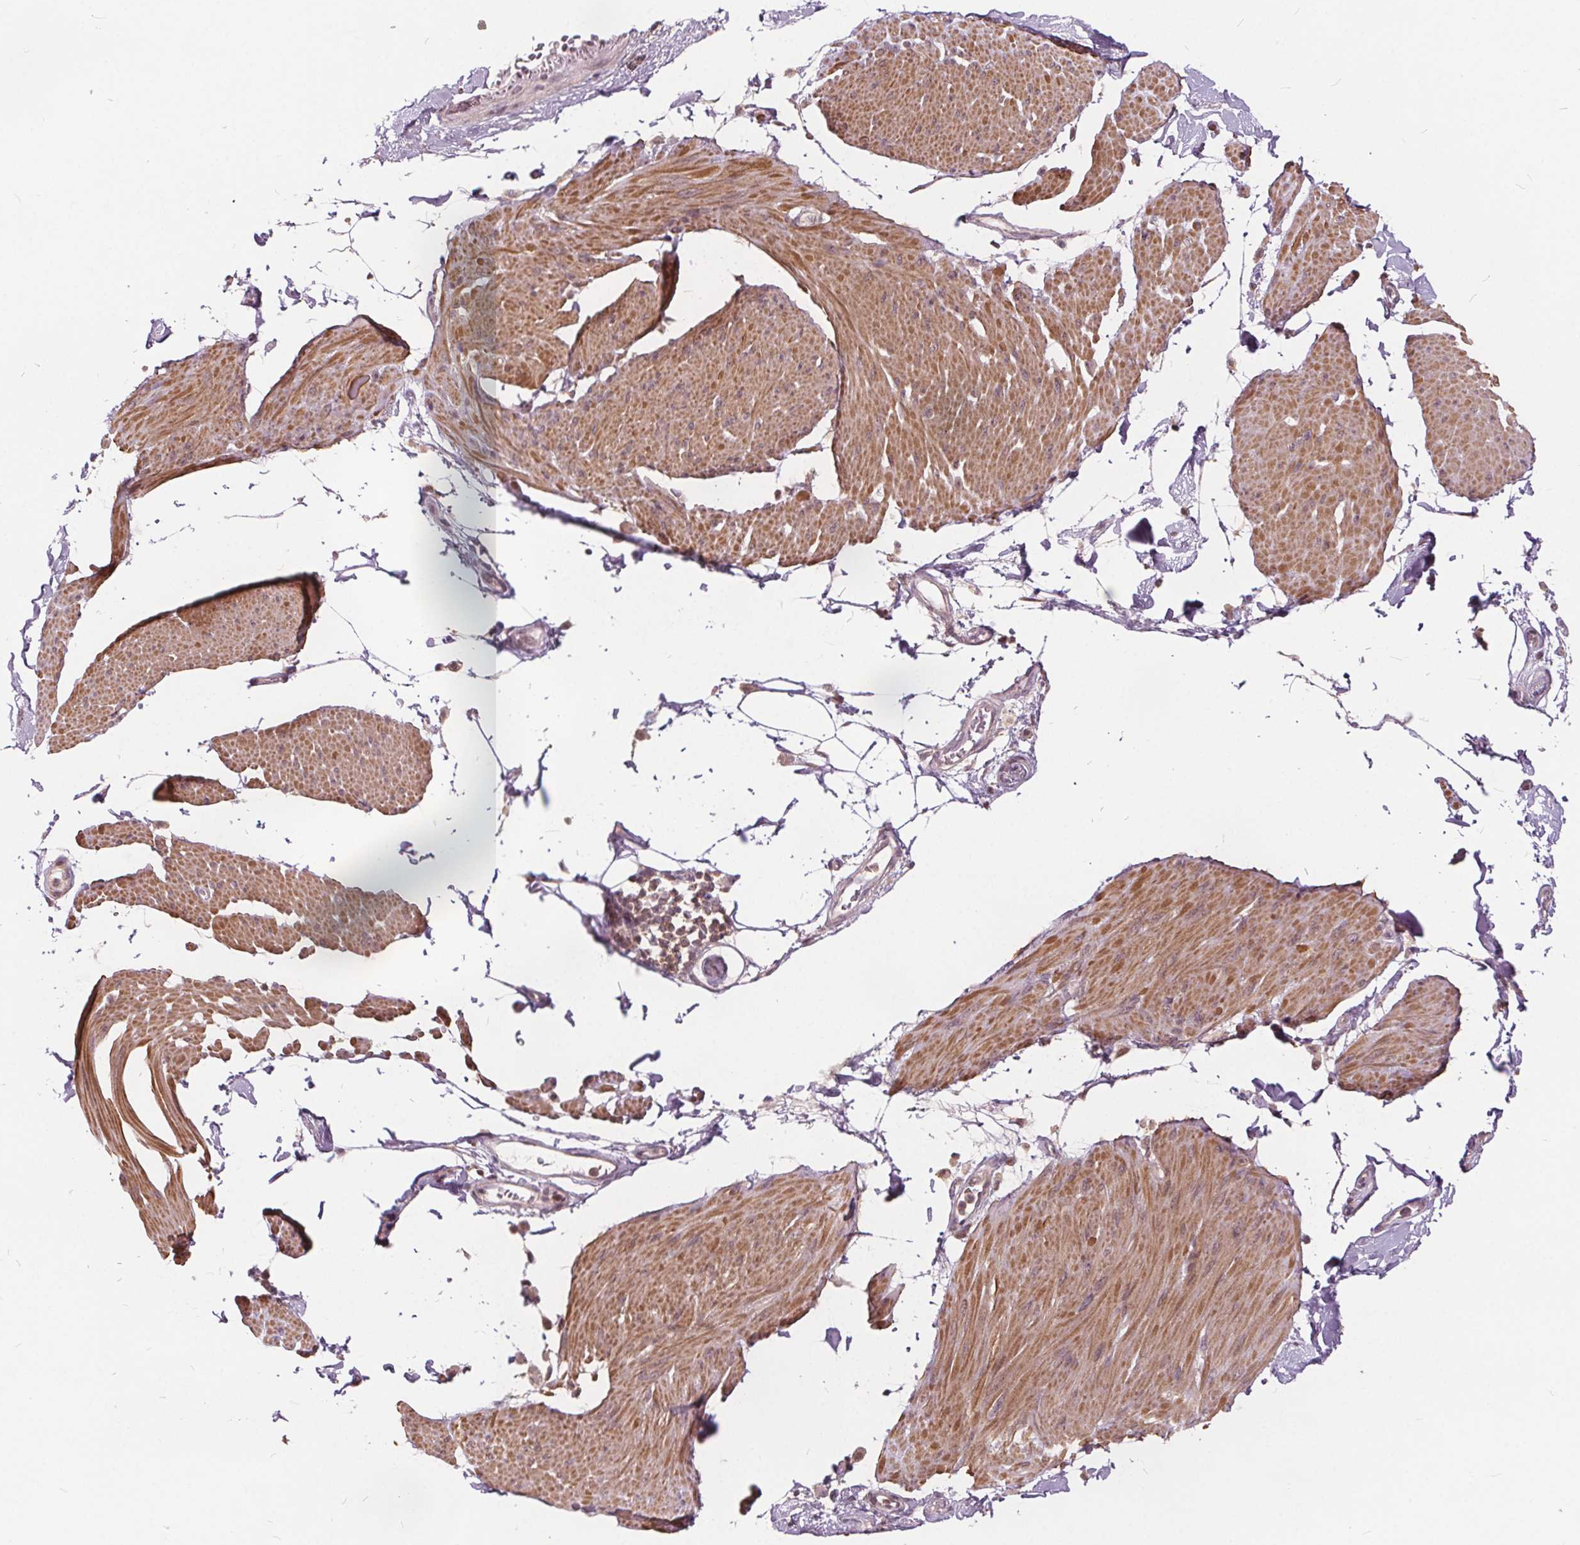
{"staining": {"intensity": "moderate", "quantity": ">75%", "location": "cytoplasmic/membranous,nuclear"}, "tissue": "smooth muscle", "cell_type": "Smooth muscle cells", "image_type": "normal", "snomed": [{"axis": "morphology", "description": "Normal tissue, NOS"}, {"axis": "topography", "description": "Adipose tissue"}, {"axis": "topography", "description": "Smooth muscle"}, {"axis": "topography", "description": "Peripheral nerve tissue"}], "caption": "Smooth muscle was stained to show a protein in brown. There is medium levels of moderate cytoplasmic/membranous,nuclear expression in about >75% of smooth muscle cells. Nuclei are stained in blue.", "gene": "HIF1AN", "patient": {"sex": "male", "age": 83}}